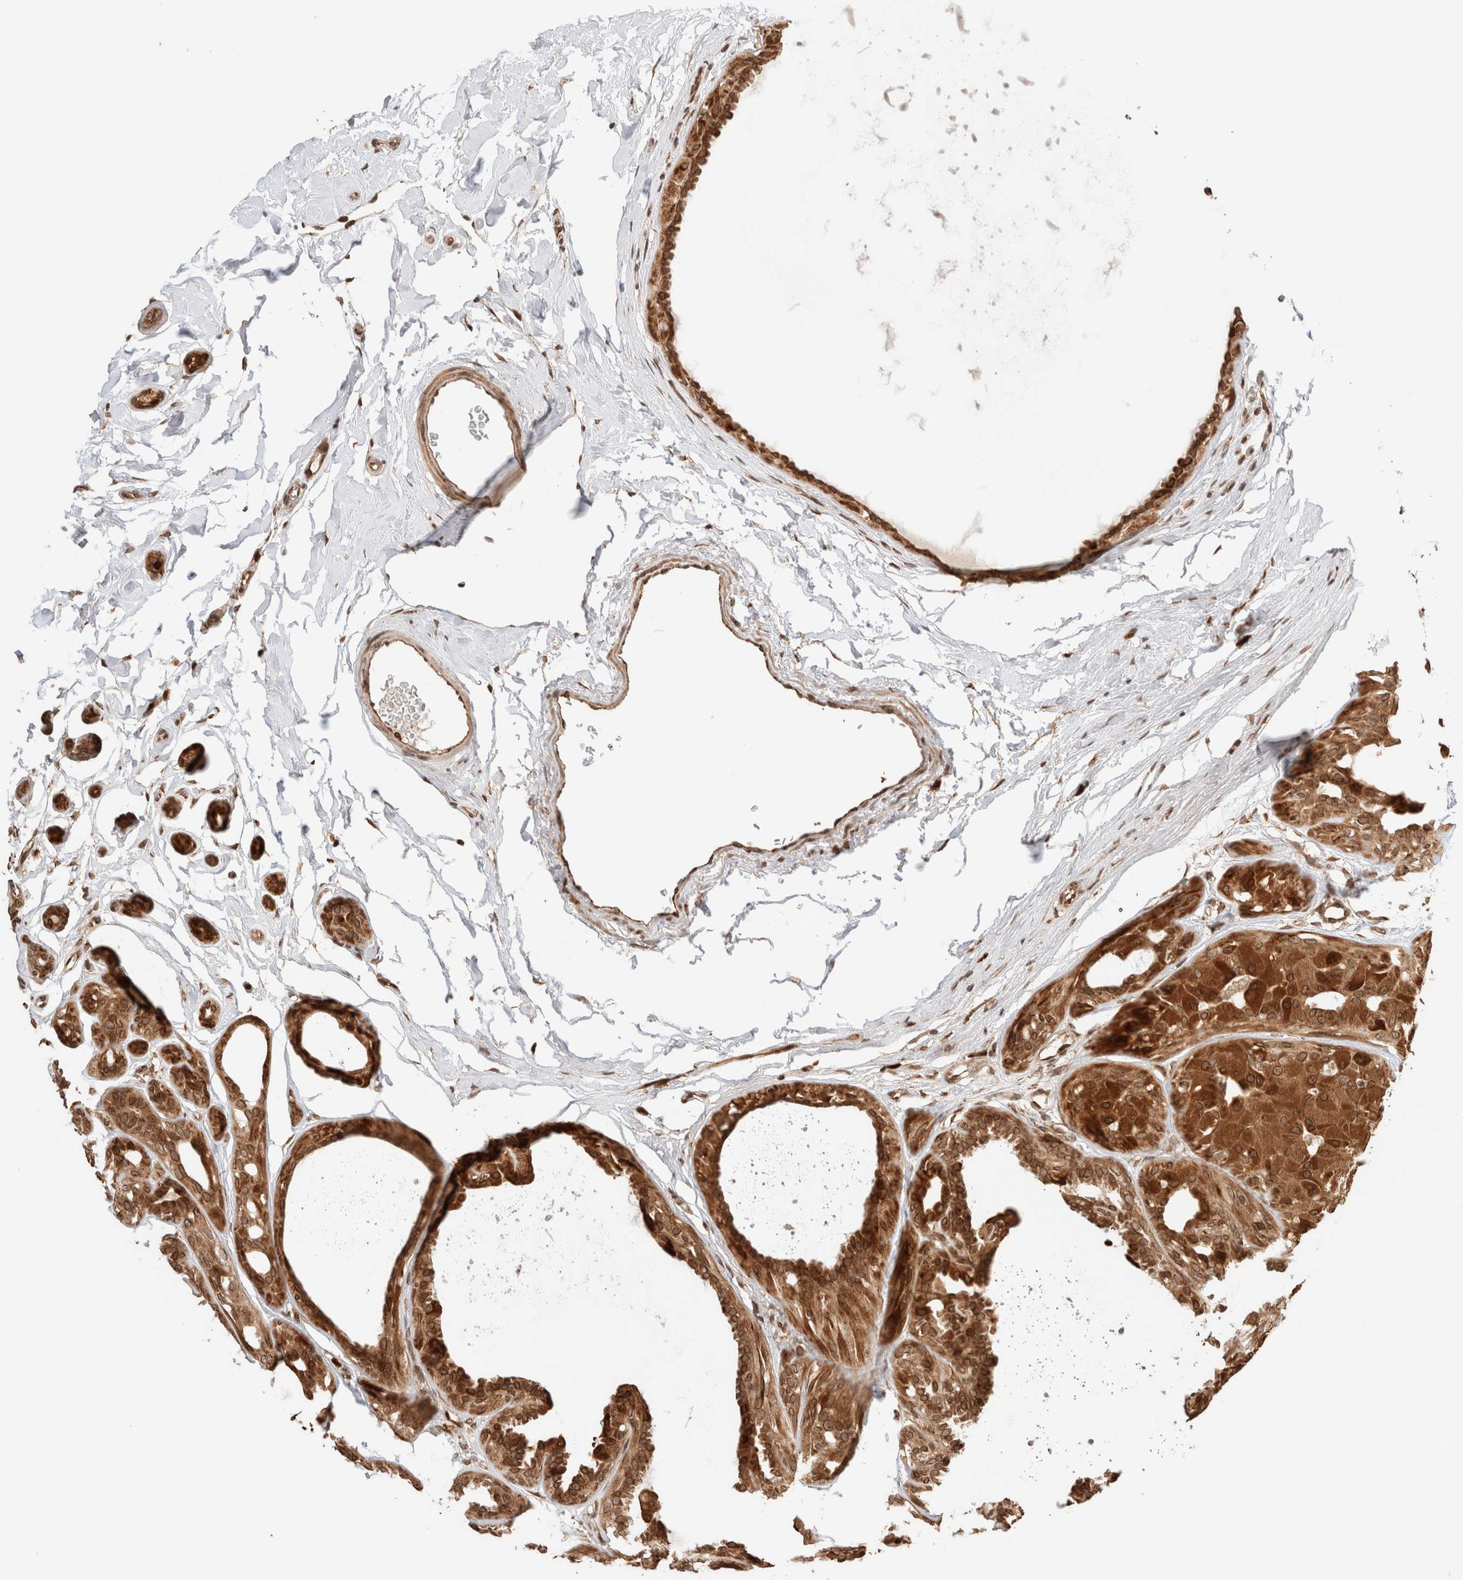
{"staining": {"intensity": "strong", "quantity": ">75%", "location": "cytoplasmic/membranous,nuclear"}, "tissue": "breast cancer", "cell_type": "Tumor cells", "image_type": "cancer", "snomed": [{"axis": "morphology", "description": "Duct carcinoma"}, {"axis": "topography", "description": "Breast"}], "caption": "Brown immunohistochemical staining in human breast cancer shows strong cytoplasmic/membranous and nuclear staining in about >75% of tumor cells.", "gene": "TPR", "patient": {"sex": "female", "age": 55}}